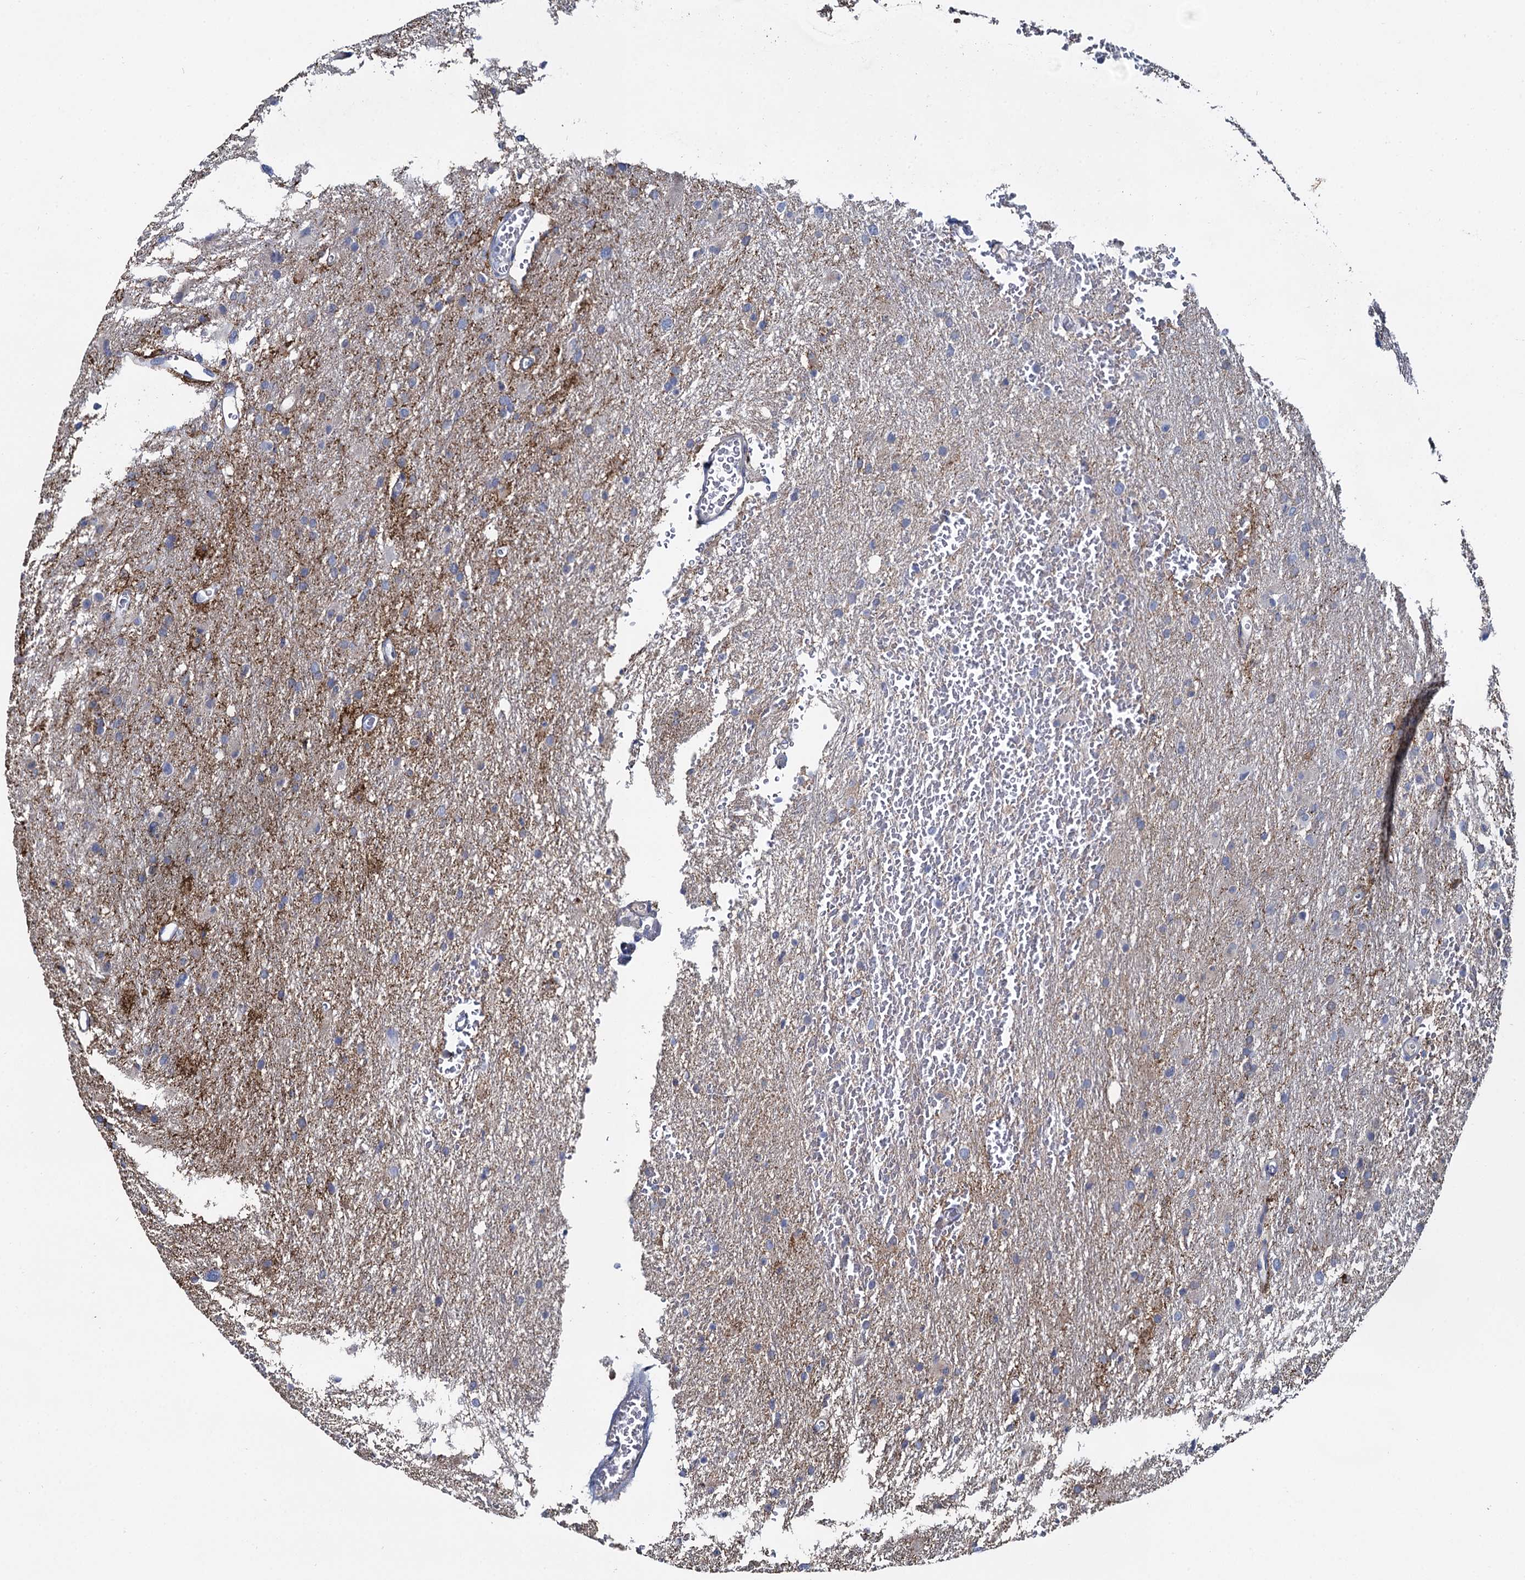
{"staining": {"intensity": "negative", "quantity": "none", "location": "none"}, "tissue": "glioma", "cell_type": "Tumor cells", "image_type": "cancer", "snomed": [{"axis": "morphology", "description": "Glioma, malignant, High grade"}, {"axis": "topography", "description": "Cerebral cortex"}], "caption": "Immunohistochemistry (IHC) histopathology image of human malignant glioma (high-grade) stained for a protein (brown), which reveals no positivity in tumor cells. (DAB (3,3'-diaminobenzidine) immunohistochemistry (IHC) visualized using brightfield microscopy, high magnification).", "gene": "FABP5", "patient": {"sex": "female", "age": 36}}